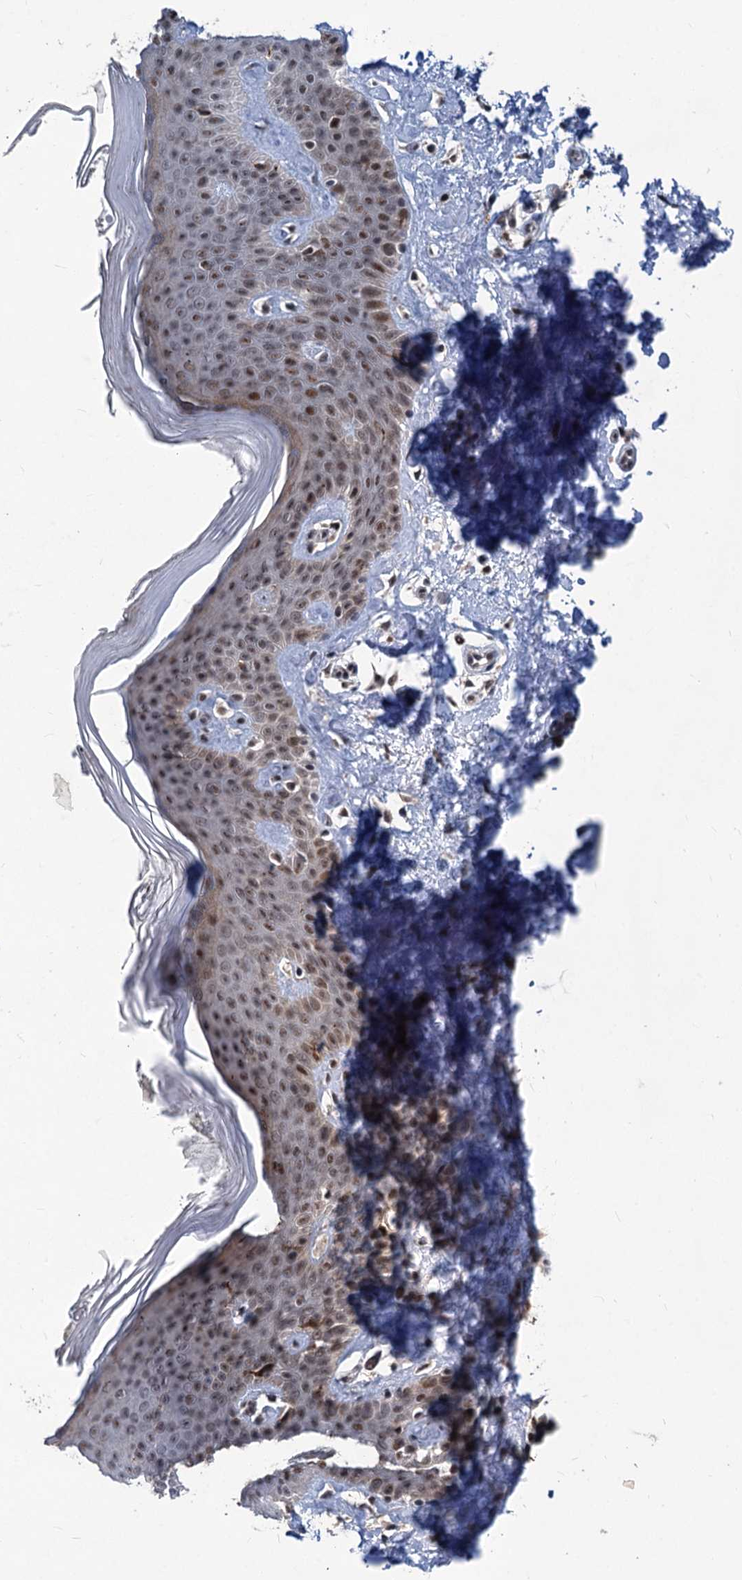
{"staining": {"intensity": "moderate", "quantity": ">75%", "location": "nuclear"}, "tissue": "skin", "cell_type": "Fibroblasts", "image_type": "normal", "snomed": [{"axis": "morphology", "description": "Normal tissue, NOS"}, {"axis": "topography", "description": "Skin"}], "caption": "Skin stained for a protein (brown) exhibits moderate nuclear positive staining in approximately >75% of fibroblasts.", "gene": "PHF8", "patient": {"sex": "female", "age": 64}}